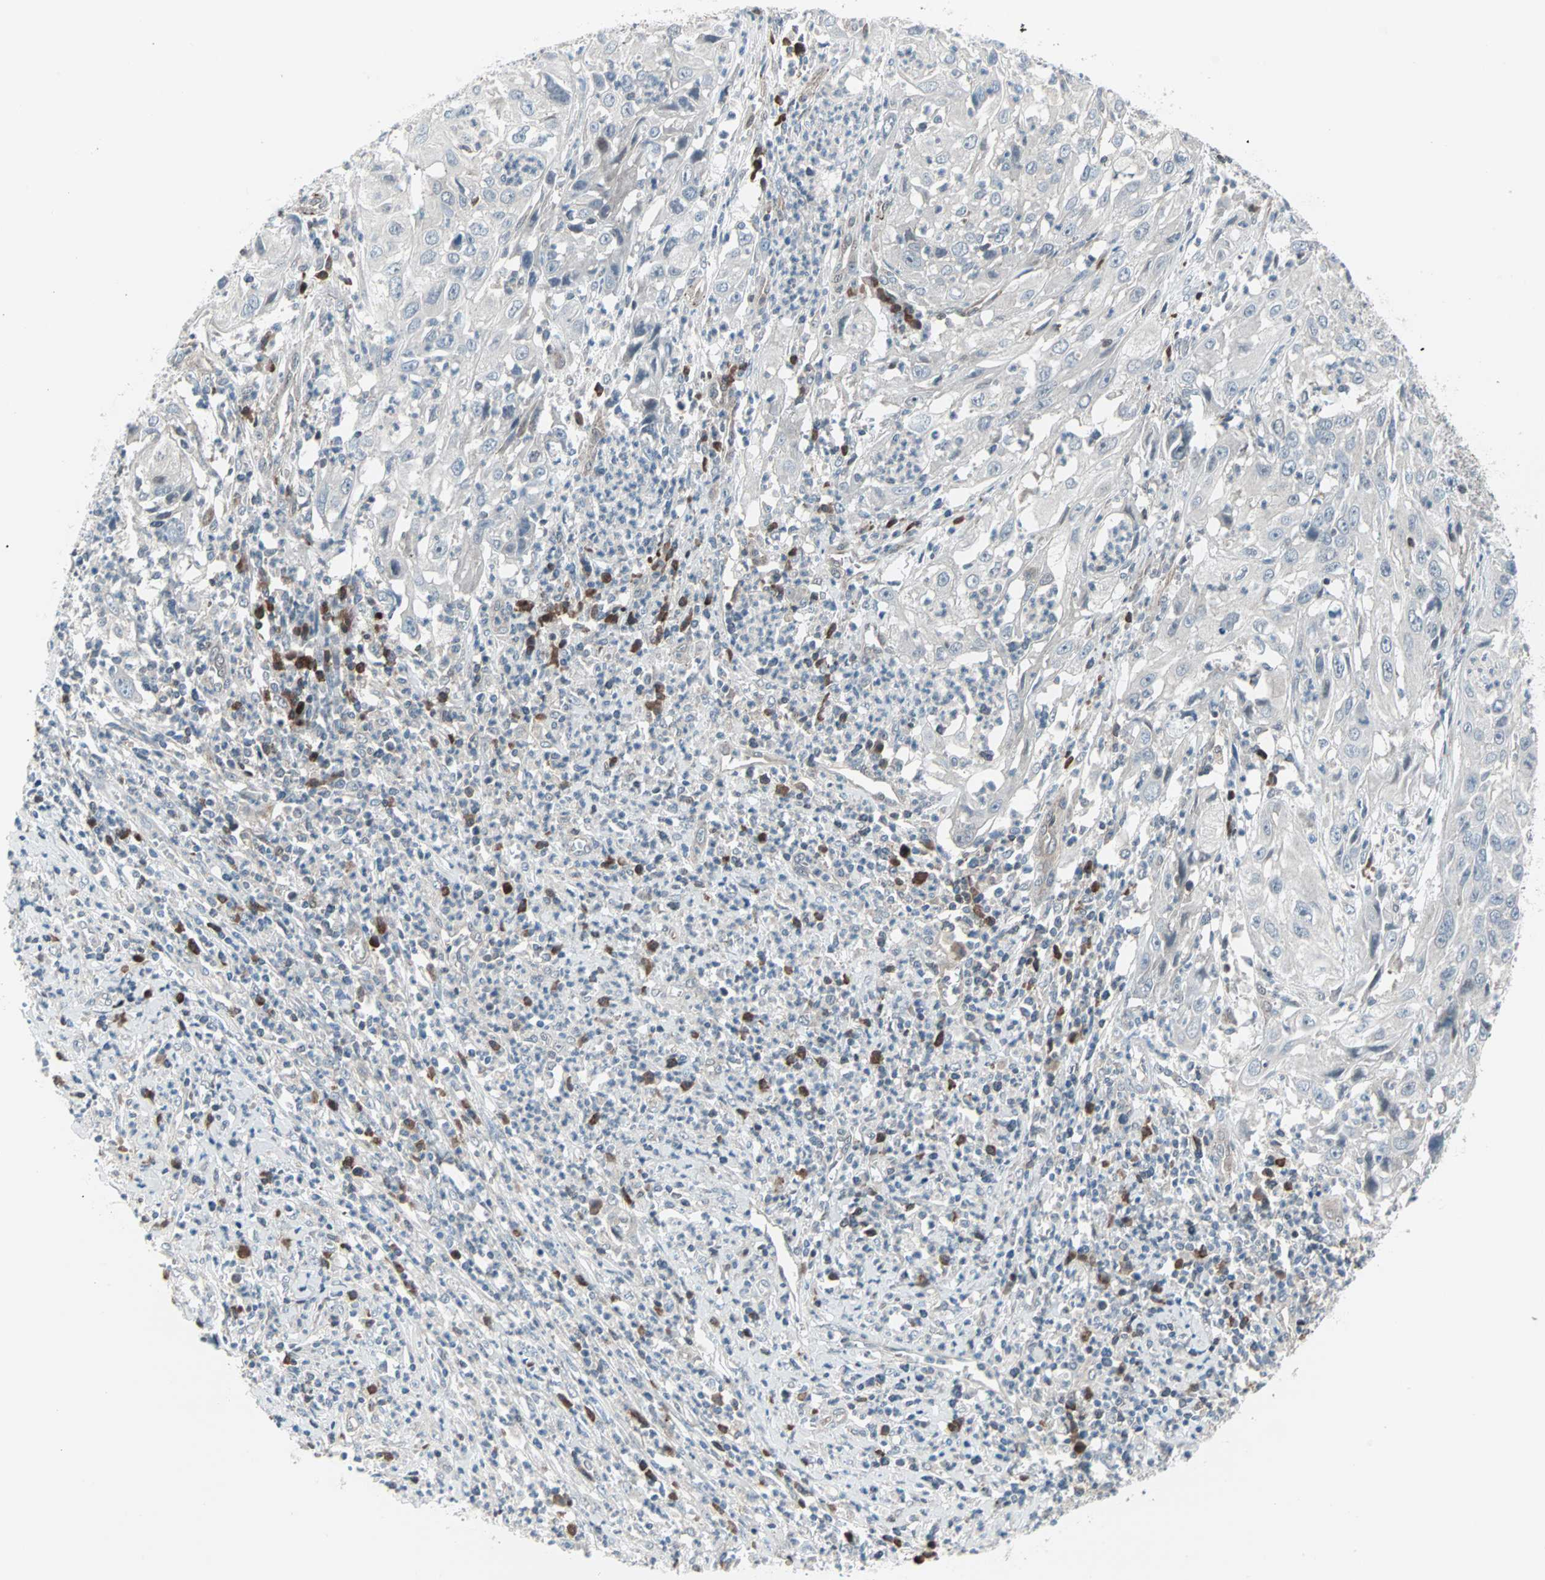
{"staining": {"intensity": "negative", "quantity": "none", "location": "none"}, "tissue": "cervical cancer", "cell_type": "Tumor cells", "image_type": "cancer", "snomed": [{"axis": "morphology", "description": "Squamous cell carcinoma, NOS"}, {"axis": "topography", "description": "Cervix"}], "caption": "Squamous cell carcinoma (cervical) was stained to show a protein in brown. There is no significant expression in tumor cells. (DAB (3,3'-diaminobenzidine) immunohistochemistry visualized using brightfield microscopy, high magnification).", "gene": "CASP3", "patient": {"sex": "female", "age": 32}}